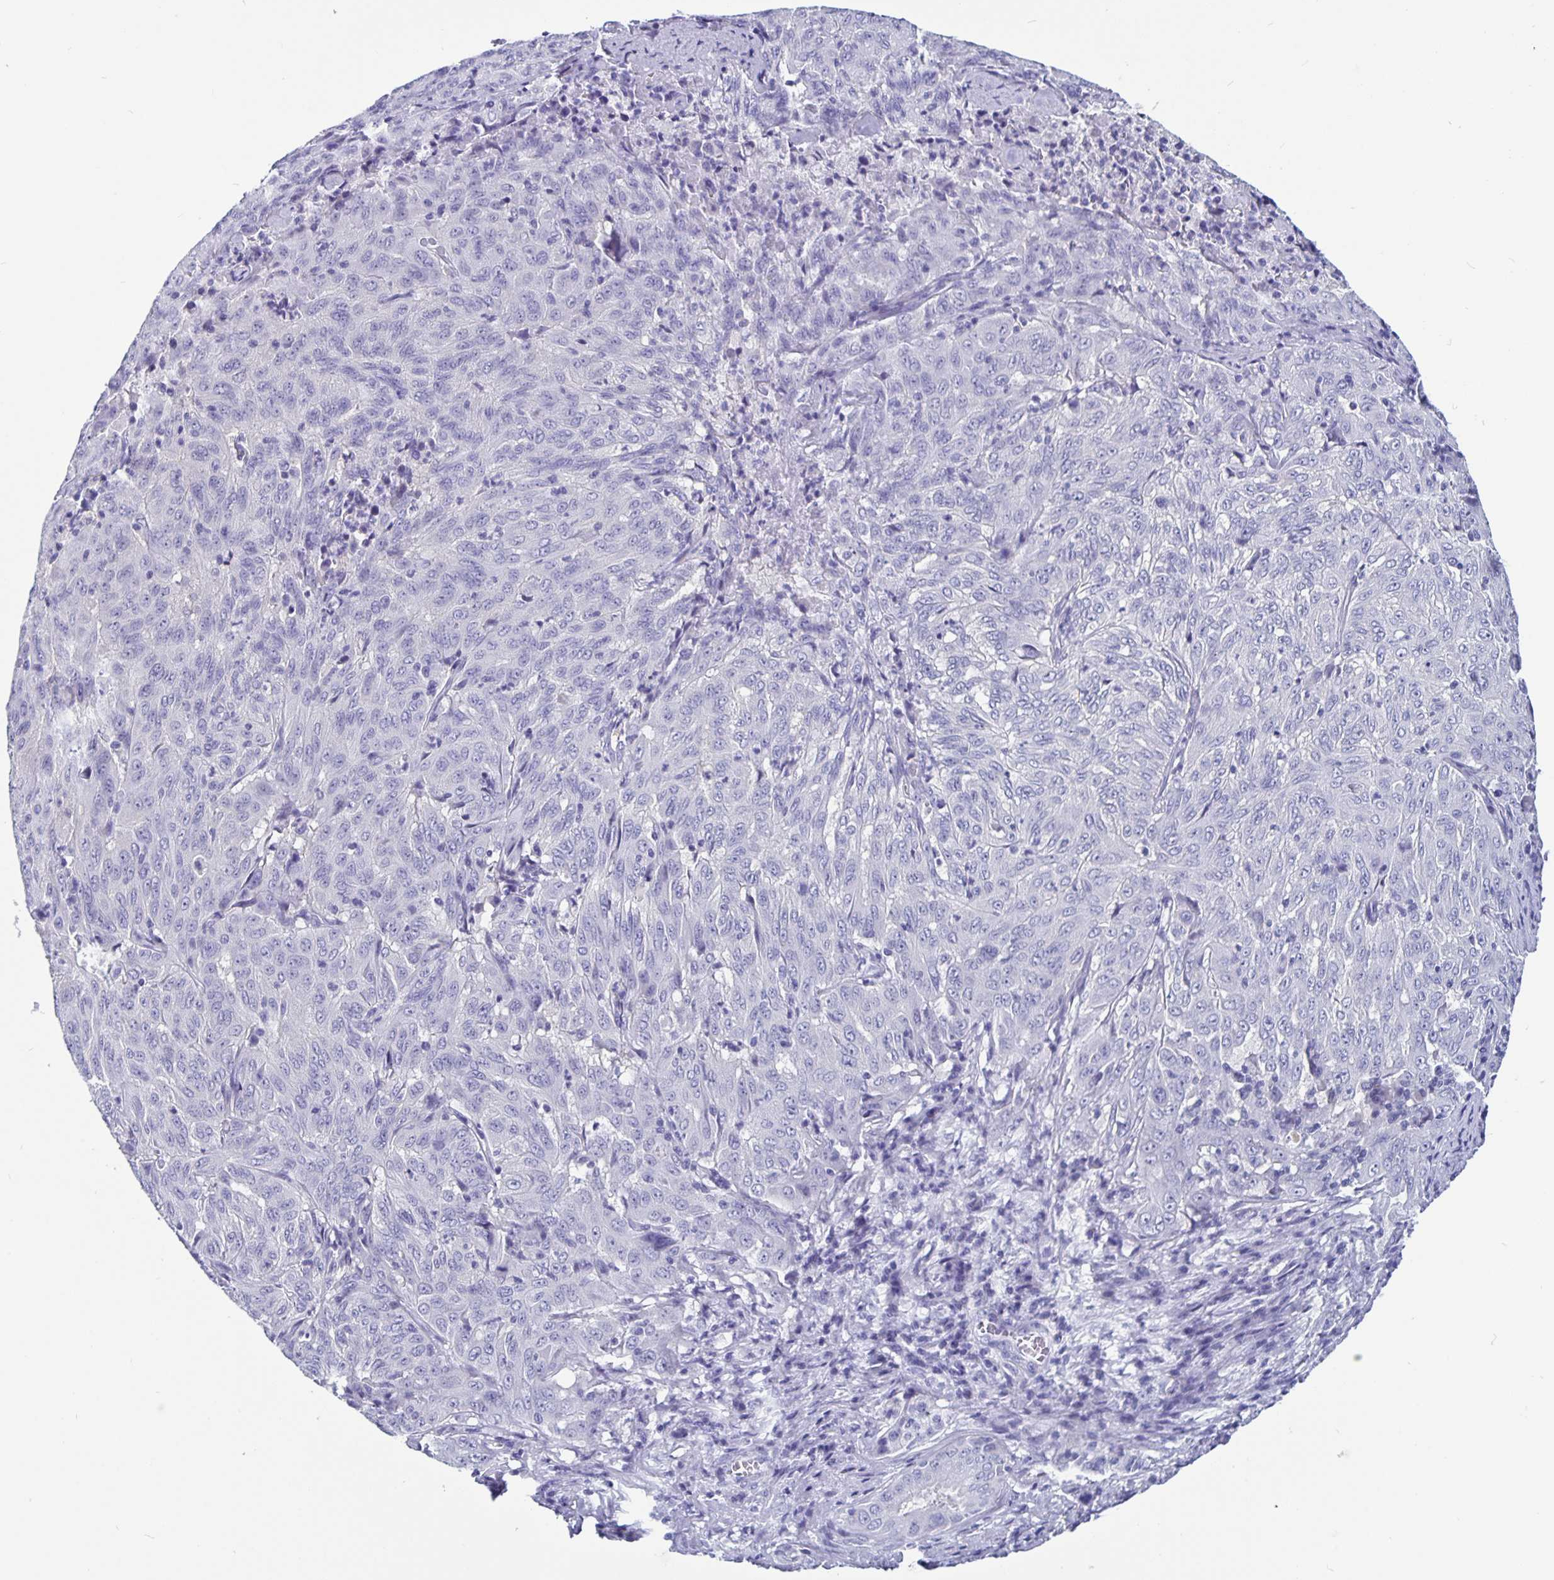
{"staining": {"intensity": "negative", "quantity": "none", "location": "none"}, "tissue": "pancreatic cancer", "cell_type": "Tumor cells", "image_type": "cancer", "snomed": [{"axis": "morphology", "description": "Adenocarcinoma, NOS"}, {"axis": "topography", "description": "Pancreas"}], "caption": "The photomicrograph exhibits no staining of tumor cells in pancreatic cancer (adenocarcinoma).", "gene": "ODF3B", "patient": {"sex": "male", "age": 63}}